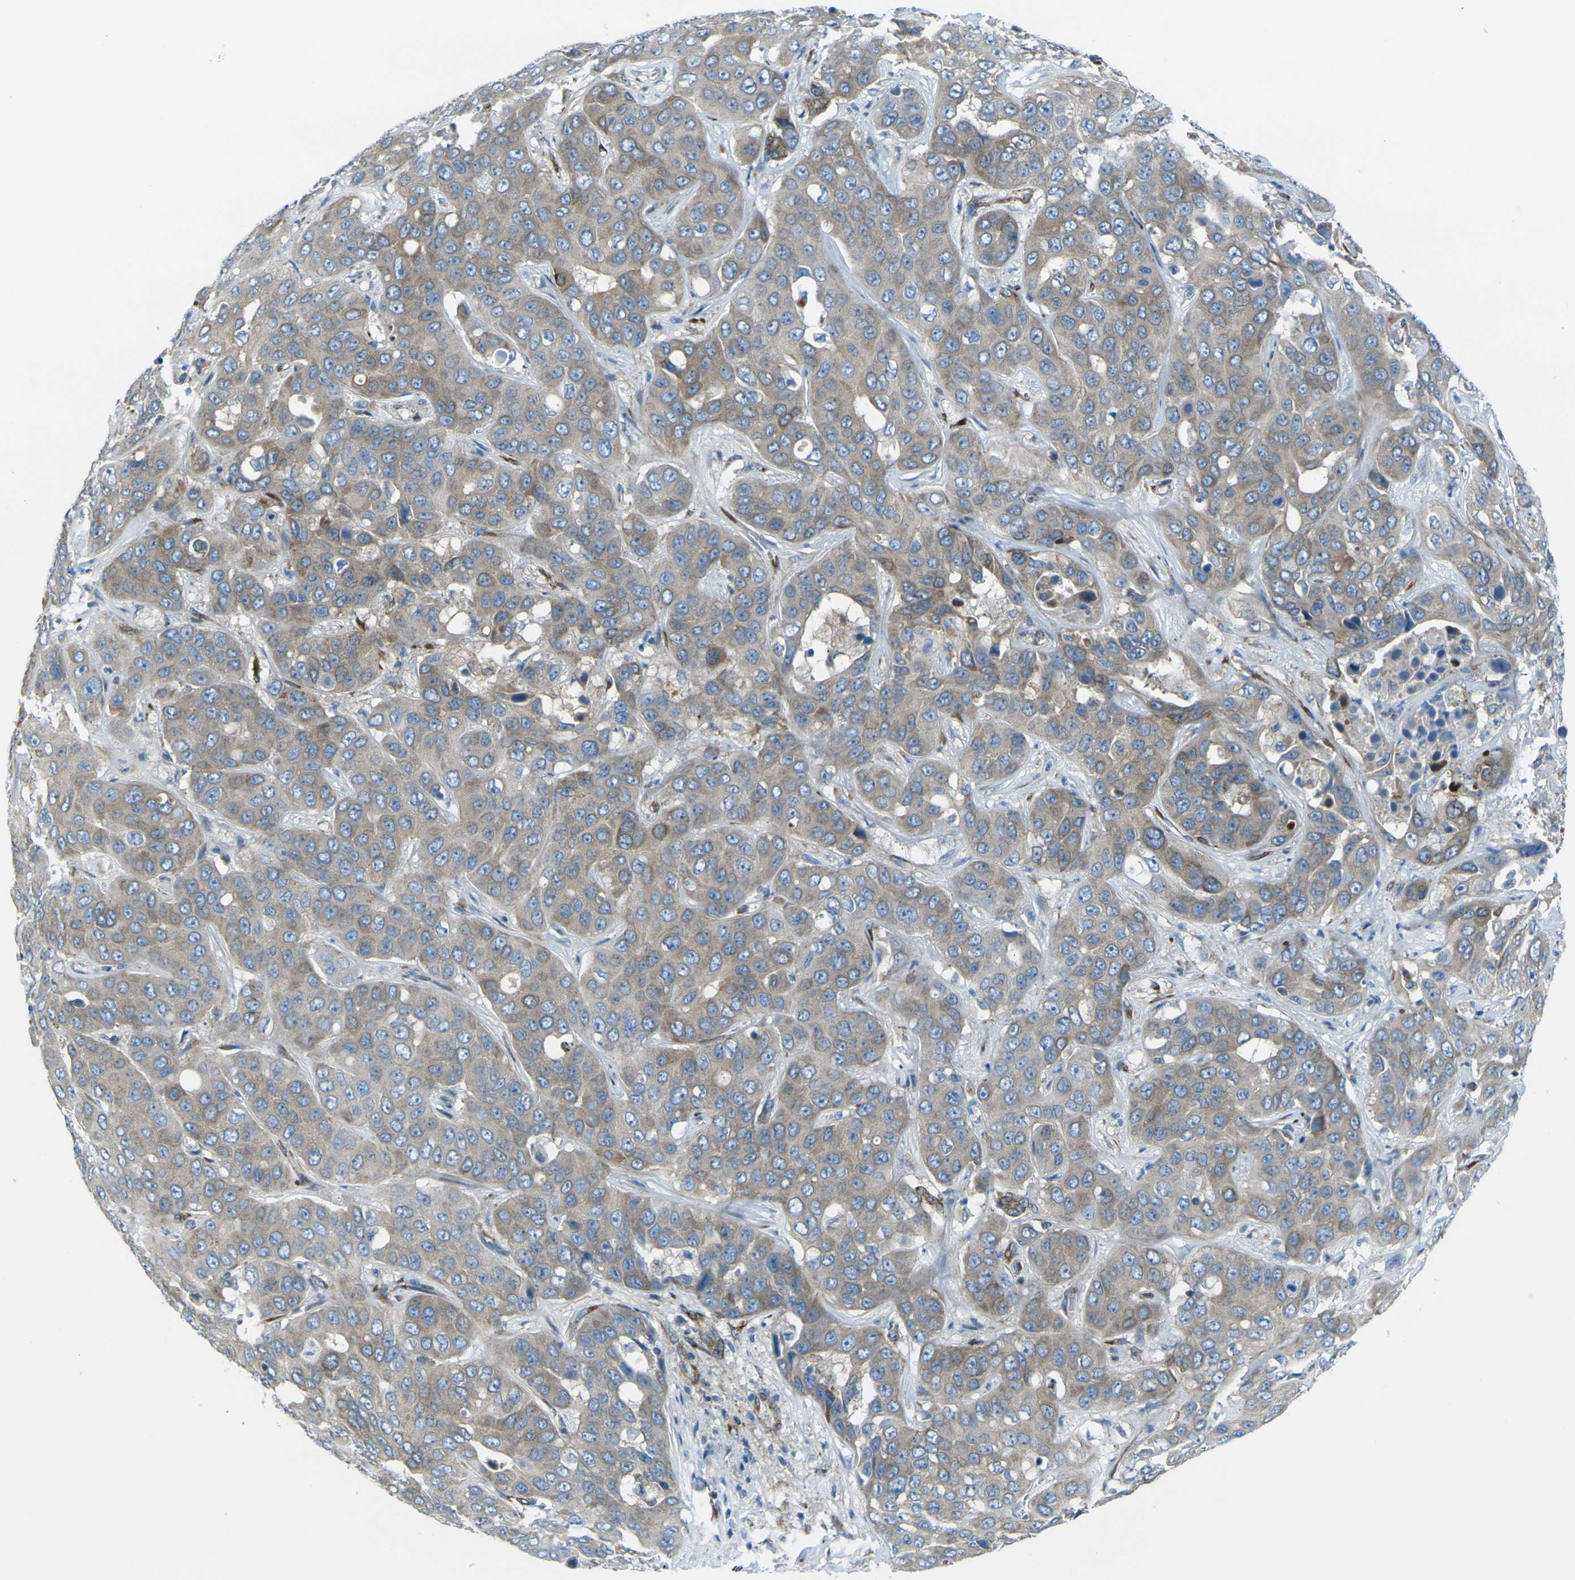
{"staining": {"intensity": "moderate", "quantity": "<25%", "location": "cytoplasmic/membranous"}, "tissue": "liver cancer", "cell_type": "Tumor cells", "image_type": "cancer", "snomed": [{"axis": "morphology", "description": "Cholangiocarcinoma"}, {"axis": "topography", "description": "Liver"}], "caption": "This image reveals immunohistochemistry (IHC) staining of human liver cancer, with low moderate cytoplasmic/membranous expression in about <25% of tumor cells.", "gene": "CELSR2", "patient": {"sex": "female", "age": 52}}